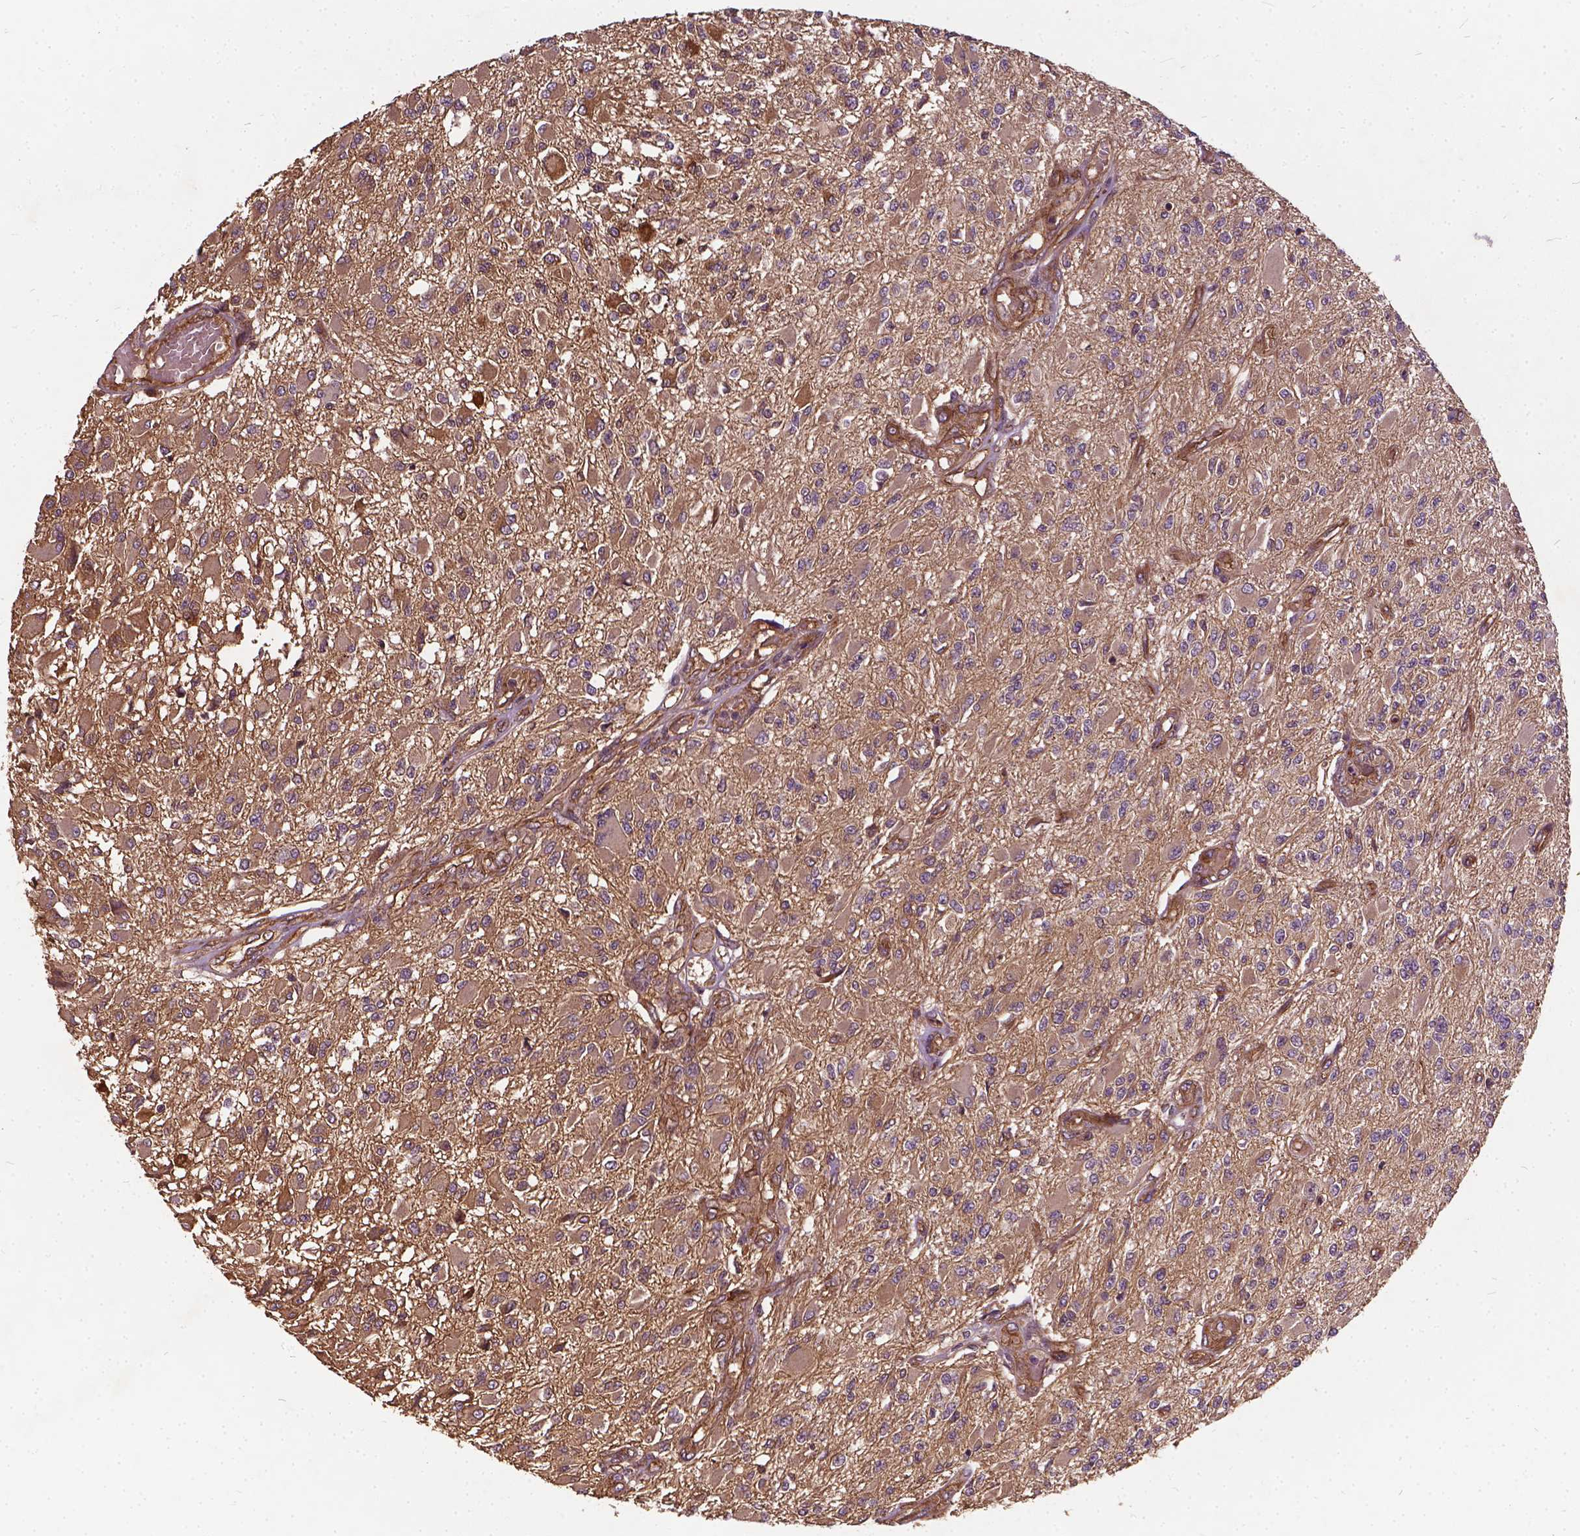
{"staining": {"intensity": "weak", "quantity": "25%-75%", "location": "cytoplasmic/membranous"}, "tissue": "glioma", "cell_type": "Tumor cells", "image_type": "cancer", "snomed": [{"axis": "morphology", "description": "Glioma, malignant, High grade"}, {"axis": "topography", "description": "Brain"}], "caption": "An immunohistochemistry (IHC) micrograph of tumor tissue is shown. Protein staining in brown shows weak cytoplasmic/membranous positivity in glioma within tumor cells. Using DAB (3,3'-diaminobenzidine) (brown) and hematoxylin (blue) stains, captured at high magnification using brightfield microscopy.", "gene": "UBXN2A", "patient": {"sex": "female", "age": 63}}